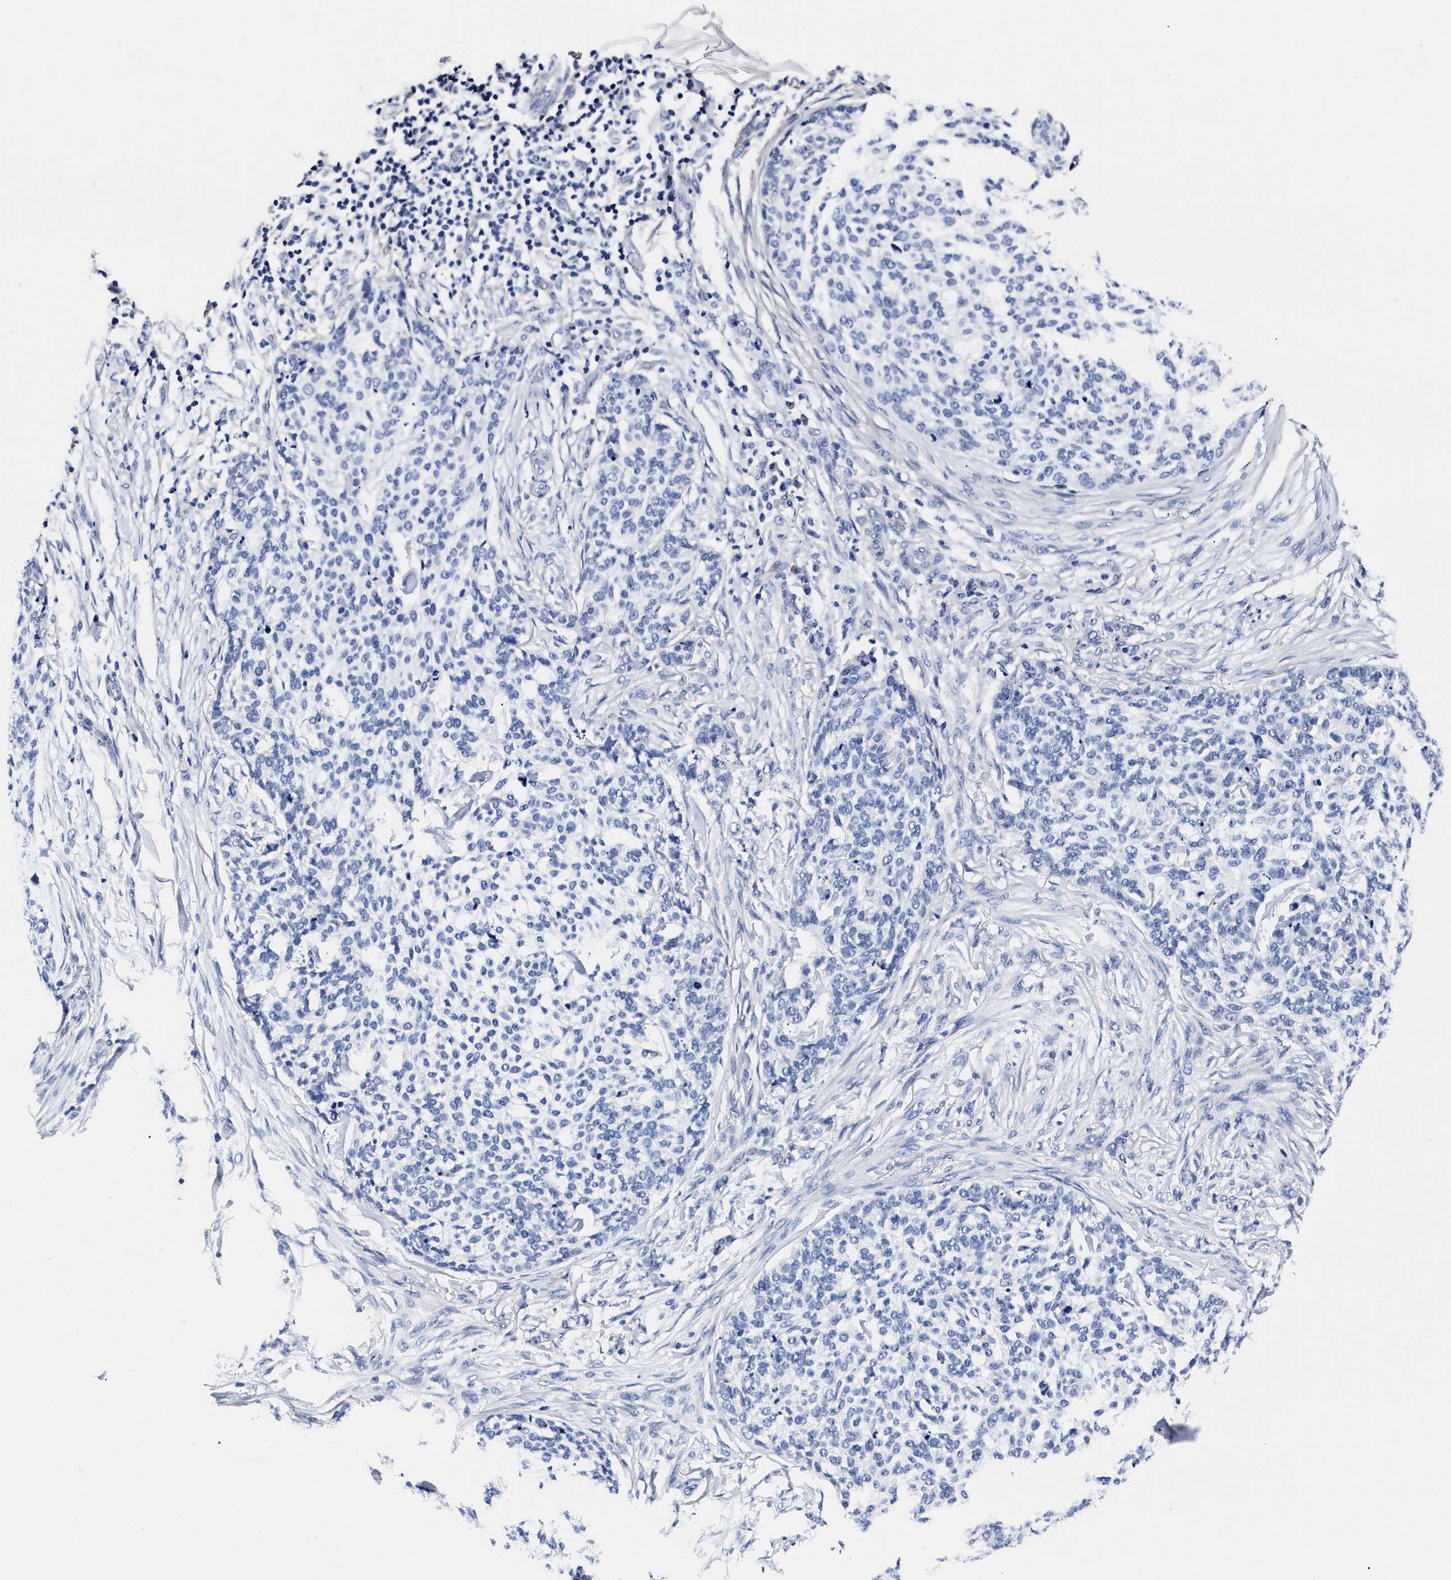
{"staining": {"intensity": "negative", "quantity": "none", "location": "none"}, "tissue": "skin cancer", "cell_type": "Tumor cells", "image_type": "cancer", "snomed": [{"axis": "morphology", "description": "Basal cell carcinoma"}, {"axis": "topography", "description": "Skin"}], "caption": "A histopathology image of human basal cell carcinoma (skin) is negative for staining in tumor cells.", "gene": "OLFML2A", "patient": {"sex": "female", "age": 64}}